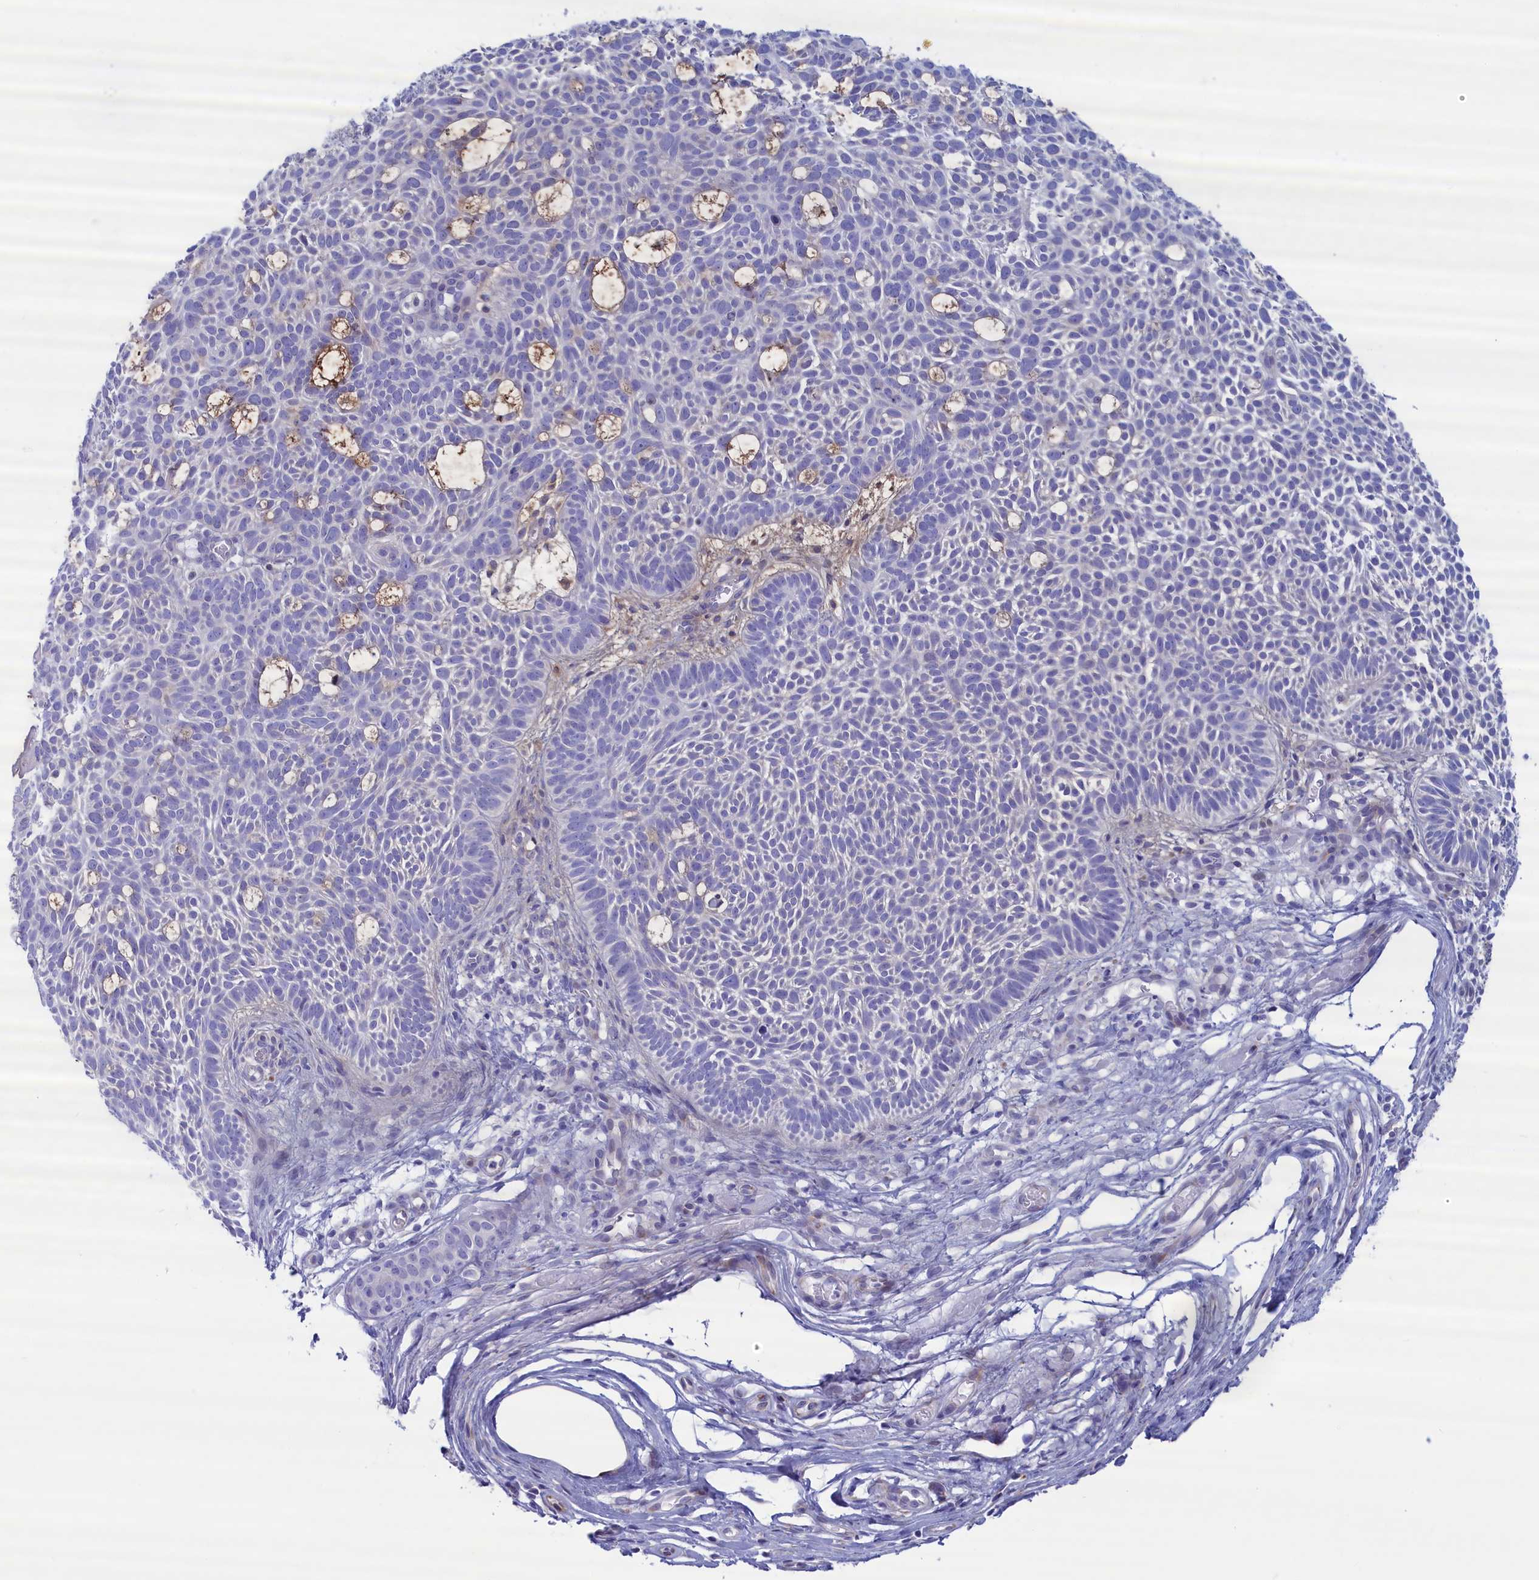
{"staining": {"intensity": "negative", "quantity": "none", "location": "none"}, "tissue": "skin cancer", "cell_type": "Tumor cells", "image_type": "cancer", "snomed": [{"axis": "morphology", "description": "Basal cell carcinoma"}, {"axis": "topography", "description": "Skin"}], "caption": "Human skin basal cell carcinoma stained for a protein using immunohistochemistry (IHC) reveals no staining in tumor cells.", "gene": "MPV17L2", "patient": {"sex": "male", "age": 69}}